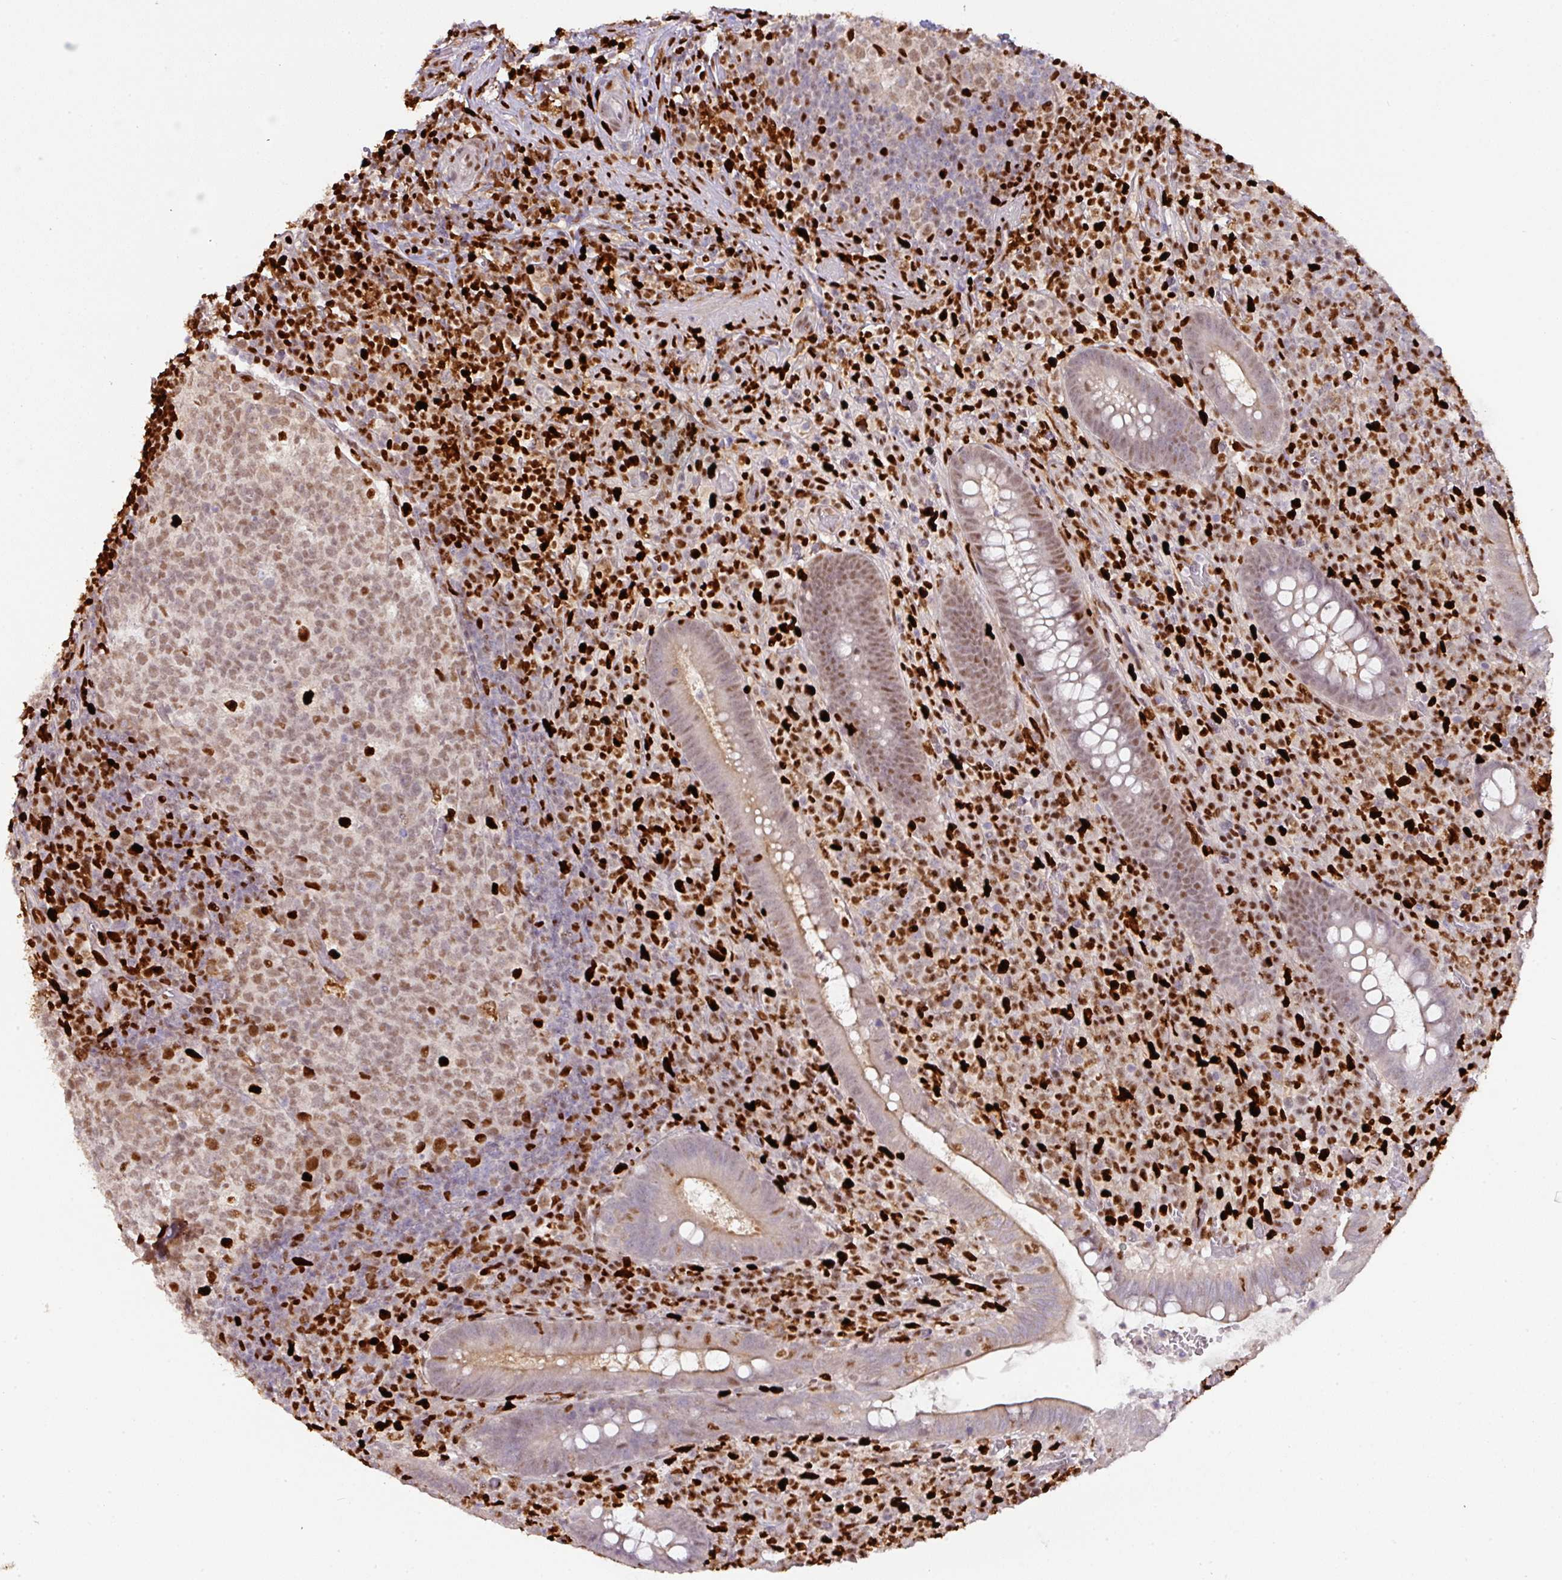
{"staining": {"intensity": "moderate", "quantity": "25%-75%", "location": "nuclear"}, "tissue": "appendix", "cell_type": "Glandular cells", "image_type": "normal", "snomed": [{"axis": "morphology", "description": "Normal tissue, NOS"}, {"axis": "topography", "description": "Appendix"}], "caption": "Moderate nuclear protein expression is present in about 25%-75% of glandular cells in appendix.", "gene": "SAMHD1", "patient": {"sex": "female", "age": 43}}